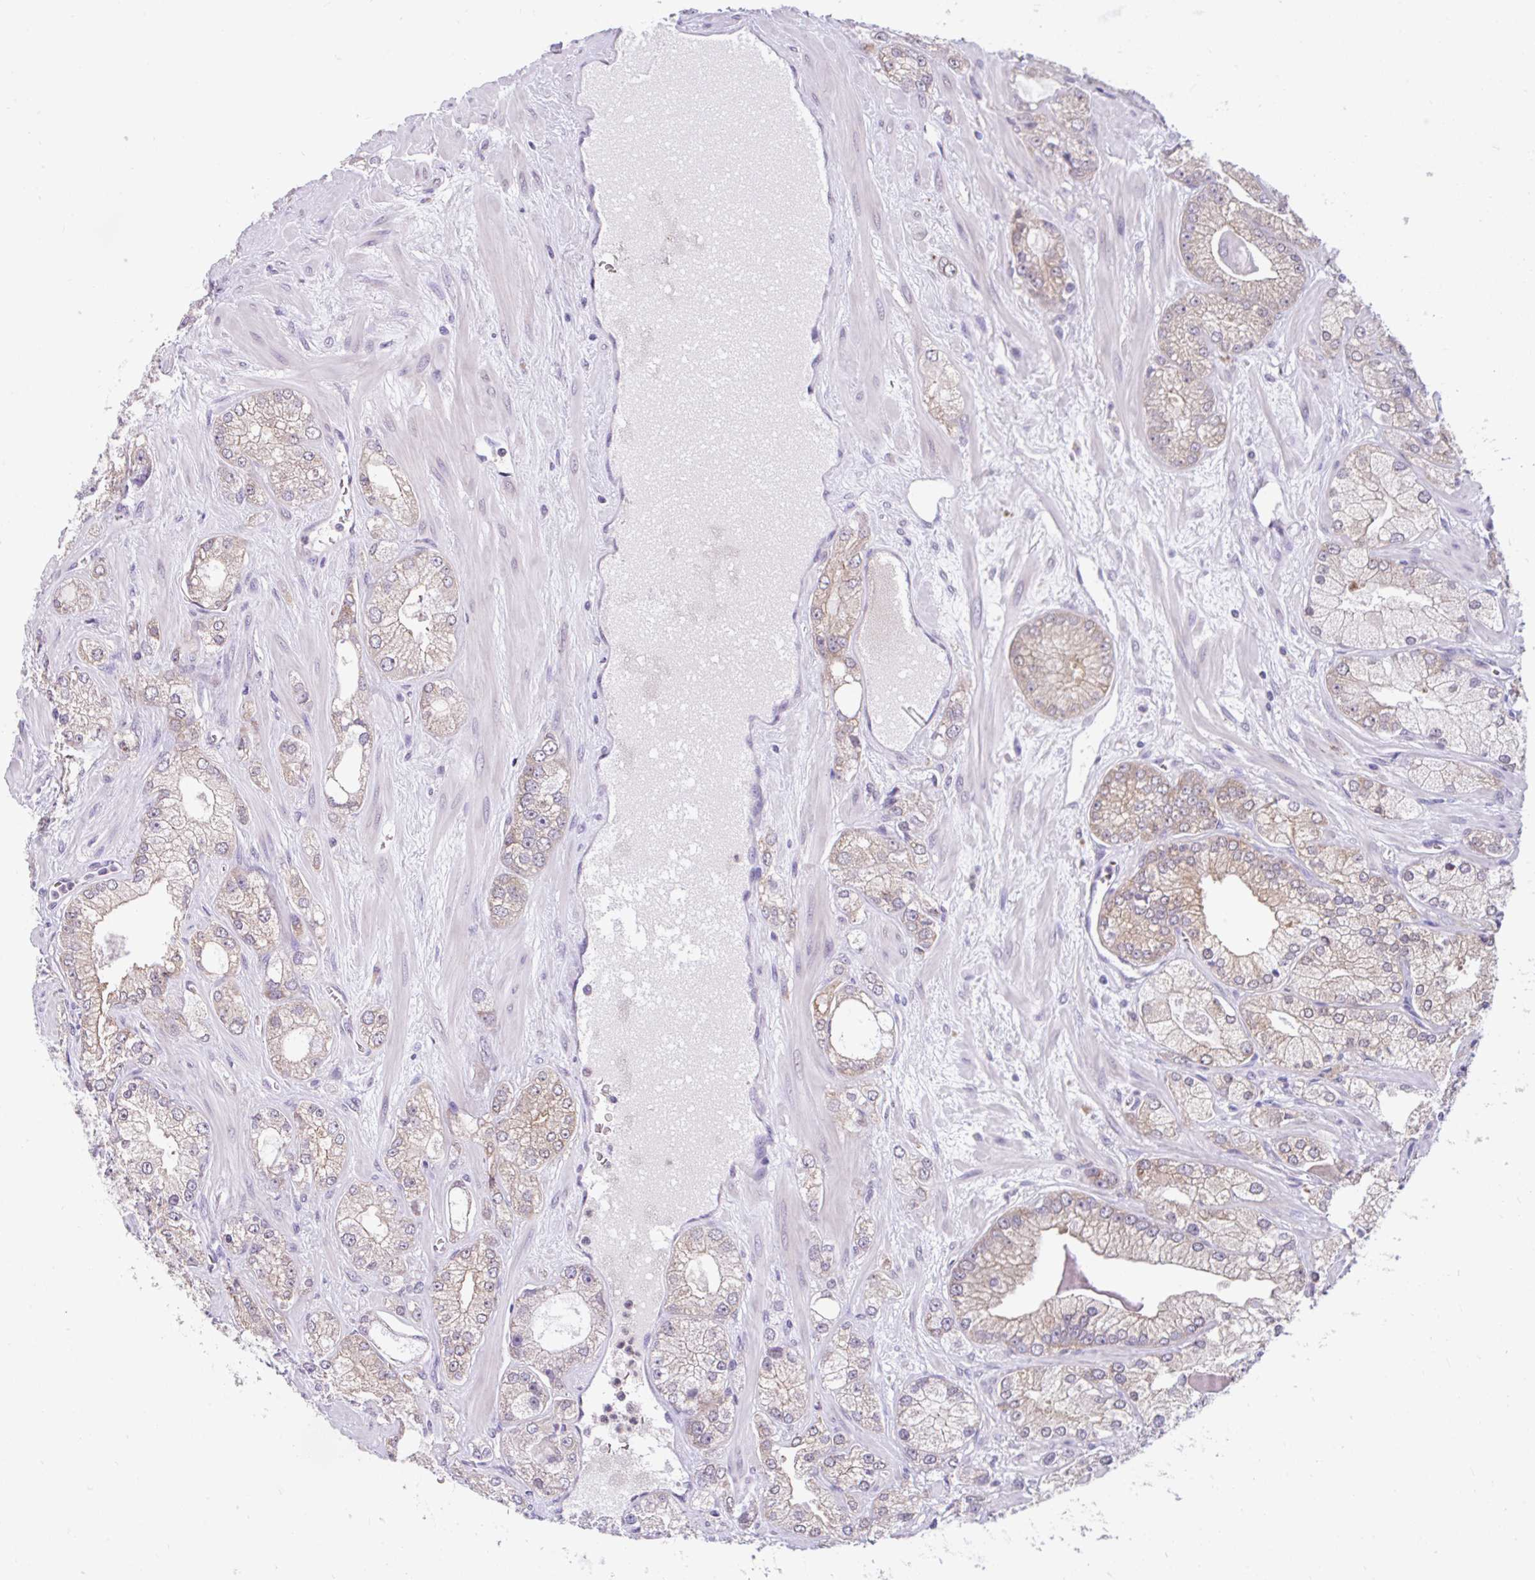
{"staining": {"intensity": "moderate", "quantity": "25%-75%", "location": "cytoplasmic/membranous"}, "tissue": "prostate cancer", "cell_type": "Tumor cells", "image_type": "cancer", "snomed": [{"axis": "morphology", "description": "Normal tissue, NOS"}, {"axis": "morphology", "description": "Adenocarcinoma, High grade"}, {"axis": "topography", "description": "Prostate"}, {"axis": "topography", "description": "Peripheral nerve tissue"}], "caption": "A micrograph showing moderate cytoplasmic/membranous expression in approximately 25%-75% of tumor cells in prostate high-grade adenocarcinoma, as visualized by brown immunohistochemical staining.", "gene": "RALBP1", "patient": {"sex": "male", "age": 68}}